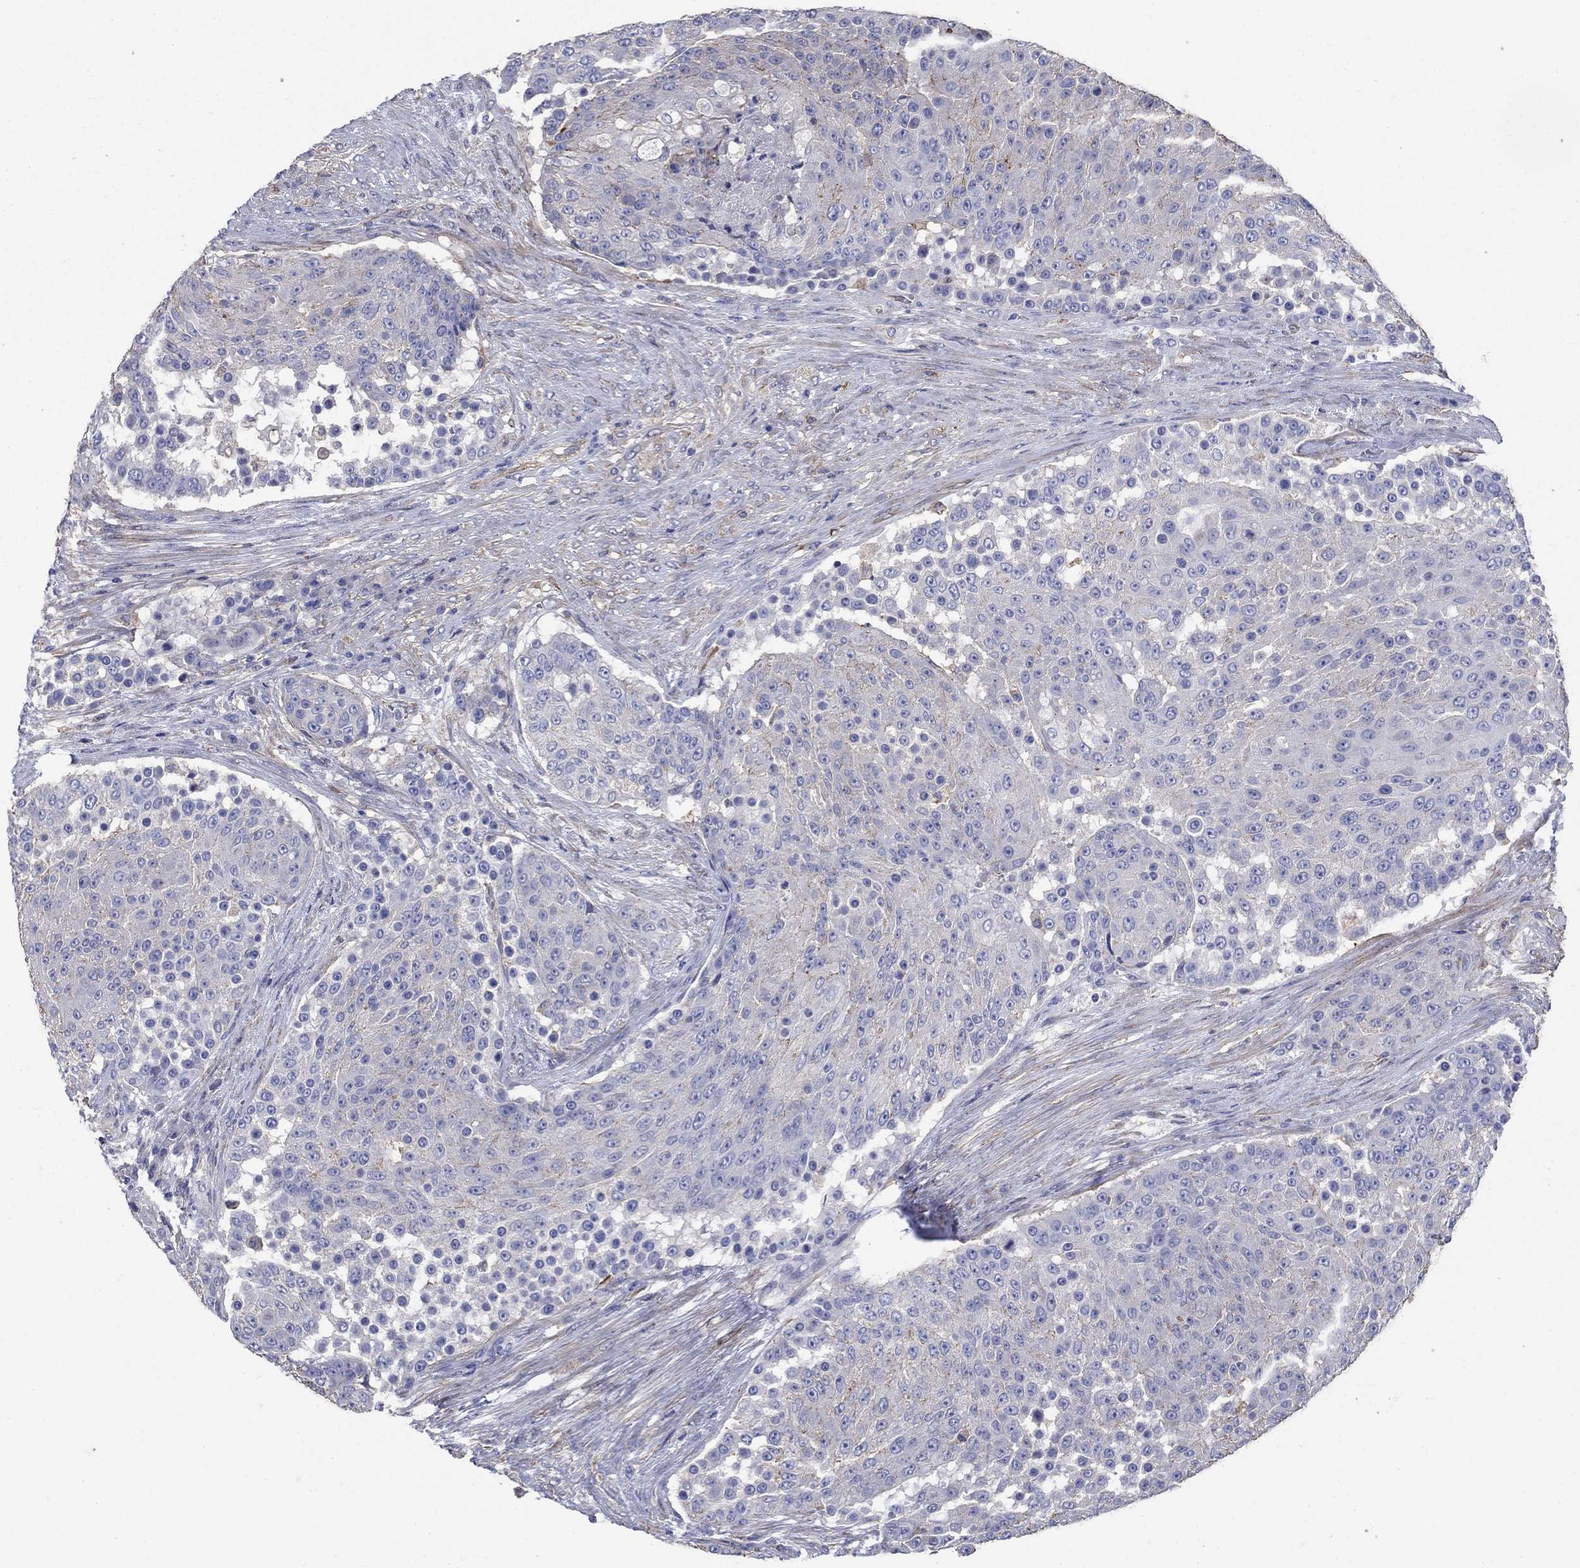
{"staining": {"intensity": "negative", "quantity": "none", "location": "none"}, "tissue": "urothelial cancer", "cell_type": "Tumor cells", "image_type": "cancer", "snomed": [{"axis": "morphology", "description": "Urothelial carcinoma, High grade"}, {"axis": "topography", "description": "Urinary bladder"}], "caption": "Immunohistochemistry (IHC) image of neoplastic tissue: human urothelial carcinoma (high-grade) stained with DAB shows no significant protein expression in tumor cells.", "gene": "FLNC", "patient": {"sex": "female", "age": 63}}